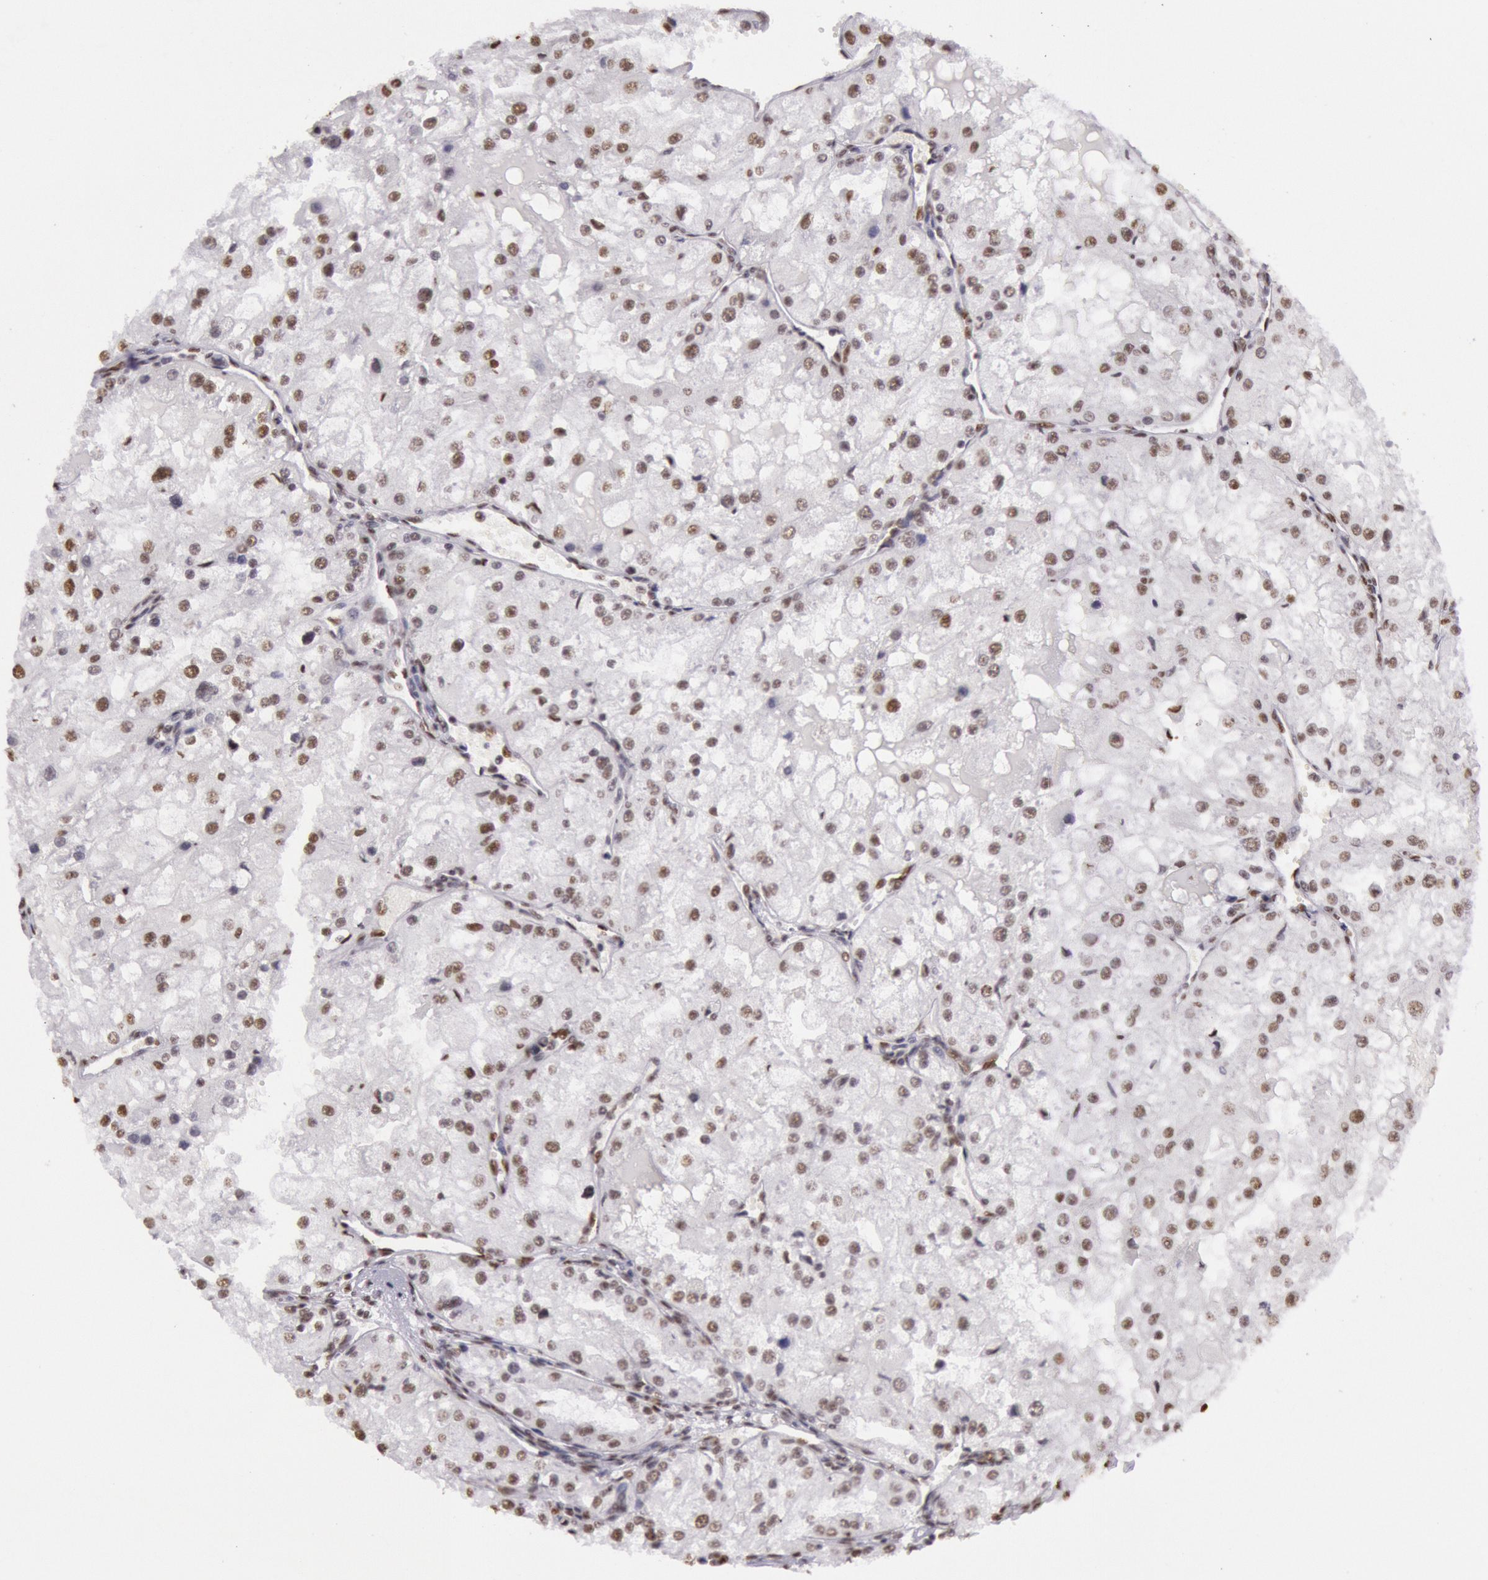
{"staining": {"intensity": "moderate", "quantity": "25%-75%", "location": "nuclear"}, "tissue": "renal cancer", "cell_type": "Tumor cells", "image_type": "cancer", "snomed": [{"axis": "morphology", "description": "Adenocarcinoma, NOS"}, {"axis": "topography", "description": "Kidney"}], "caption": "Immunohistochemistry histopathology image of human renal adenocarcinoma stained for a protein (brown), which exhibits medium levels of moderate nuclear staining in approximately 25%-75% of tumor cells.", "gene": "HNRNPH2", "patient": {"sex": "female", "age": 74}}